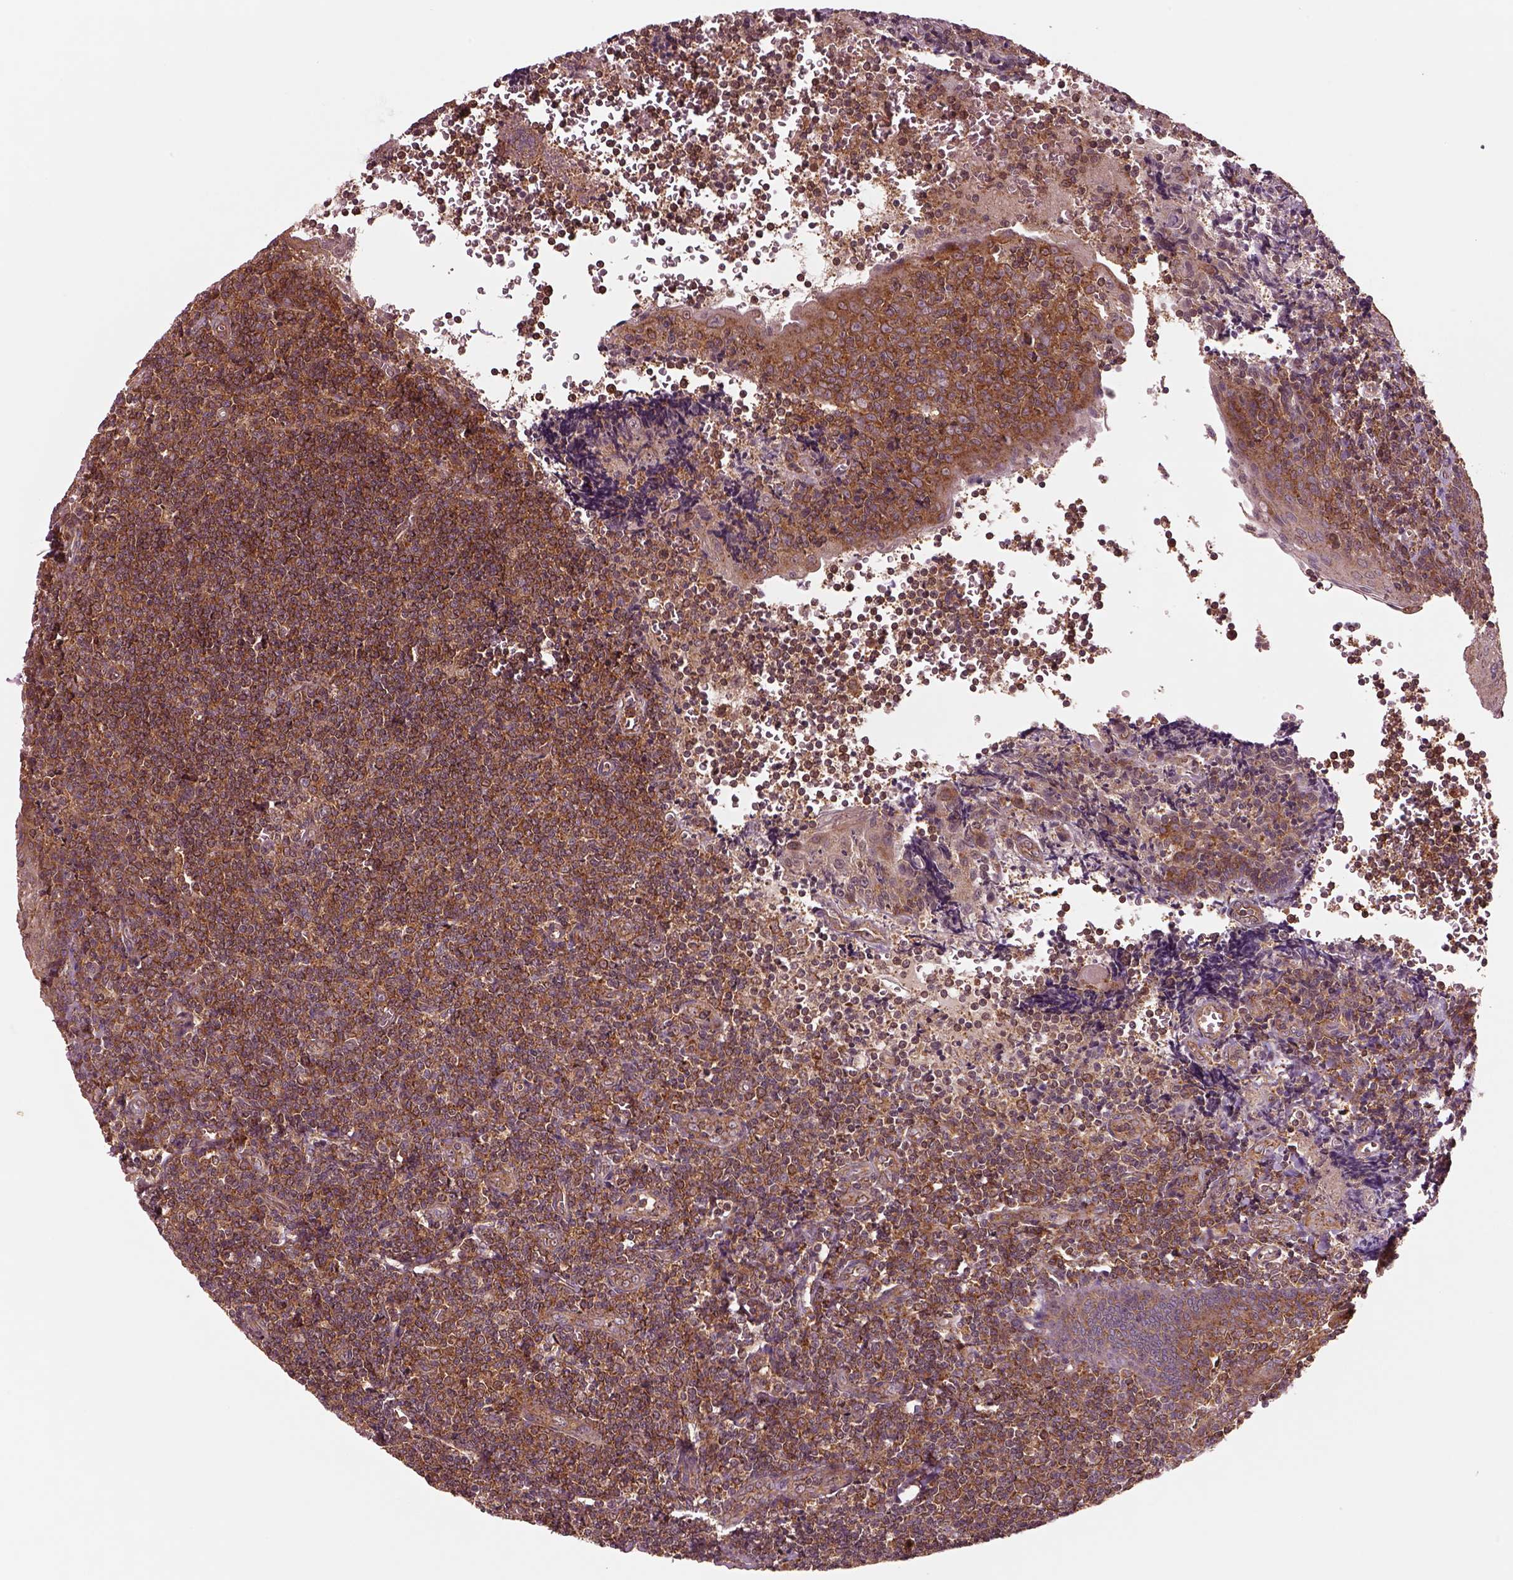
{"staining": {"intensity": "strong", "quantity": "25%-75%", "location": "cytoplasmic/membranous"}, "tissue": "tonsil", "cell_type": "Non-germinal center cells", "image_type": "normal", "snomed": [{"axis": "morphology", "description": "Normal tissue, NOS"}, {"axis": "morphology", "description": "Inflammation, NOS"}, {"axis": "topography", "description": "Tonsil"}], "caption": "Immunohistochemical staining of benign tonsil exhibits strong cytoplasmic/membranous protein staining in approximately 25%-75% of non-germinal center cells. (IHC, brightfield microscopy, high magnification).", "gene": "WASHC2A", "patient": {"sex": "female", "age": 31}}